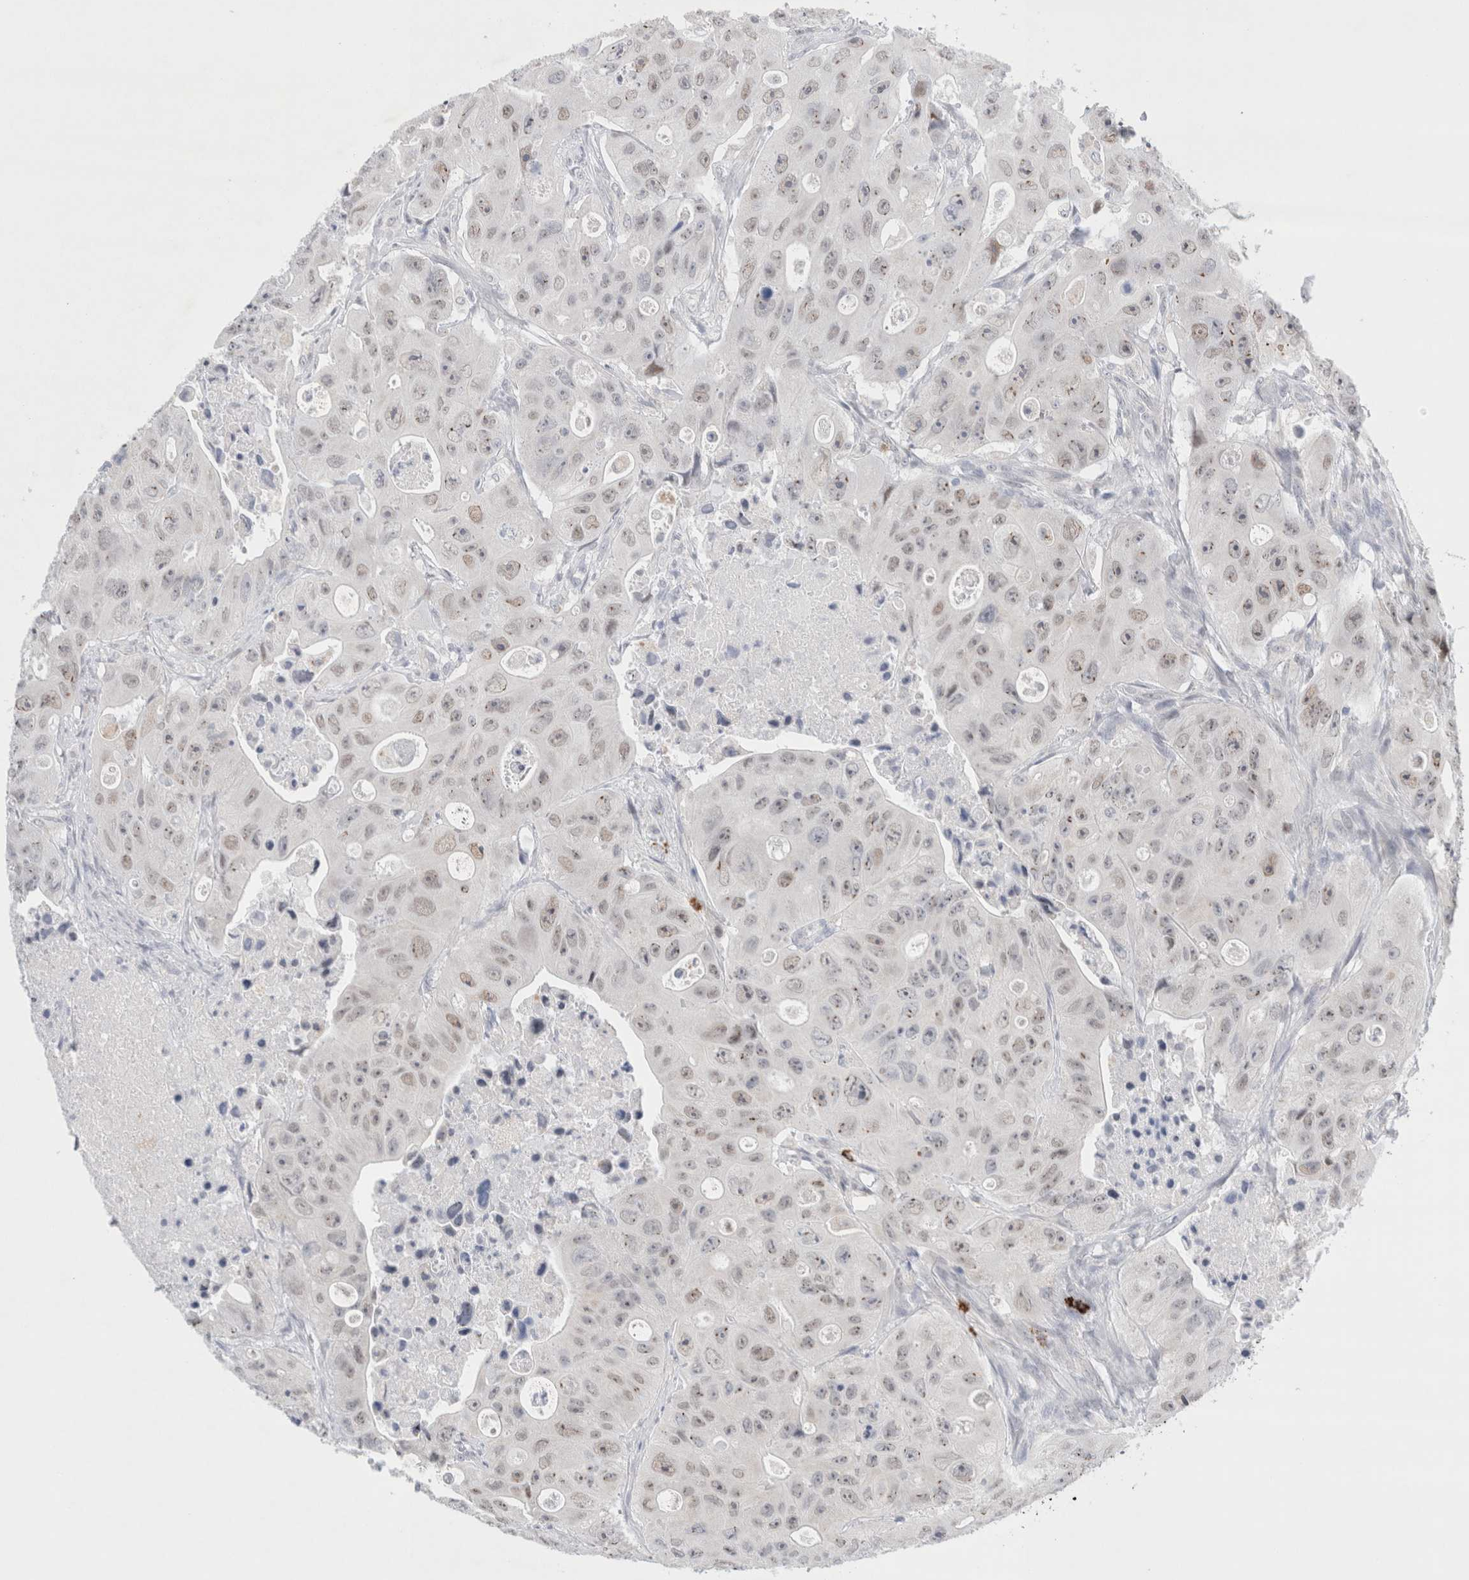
{"staining": {"intensity": "weak", "quantity": "25%-75%", "location": "nuclear"}, "tissue": "colorectal cancer", "cell_type": "Tumor cells", "image_type": "cancer", "snomed": [{"axis": "morphology", "description": "Adenocarcinoma, NOS"}, {"axis": "topography", "description": "Colon"}], "caption": "Tumor cells display low levels of weak nuclear expression in about 25%-75% of cells in human adenocarcinoma (colorectal).", "gene": "SLC22A12", "patient": {"sex": "female", "age": 46}}